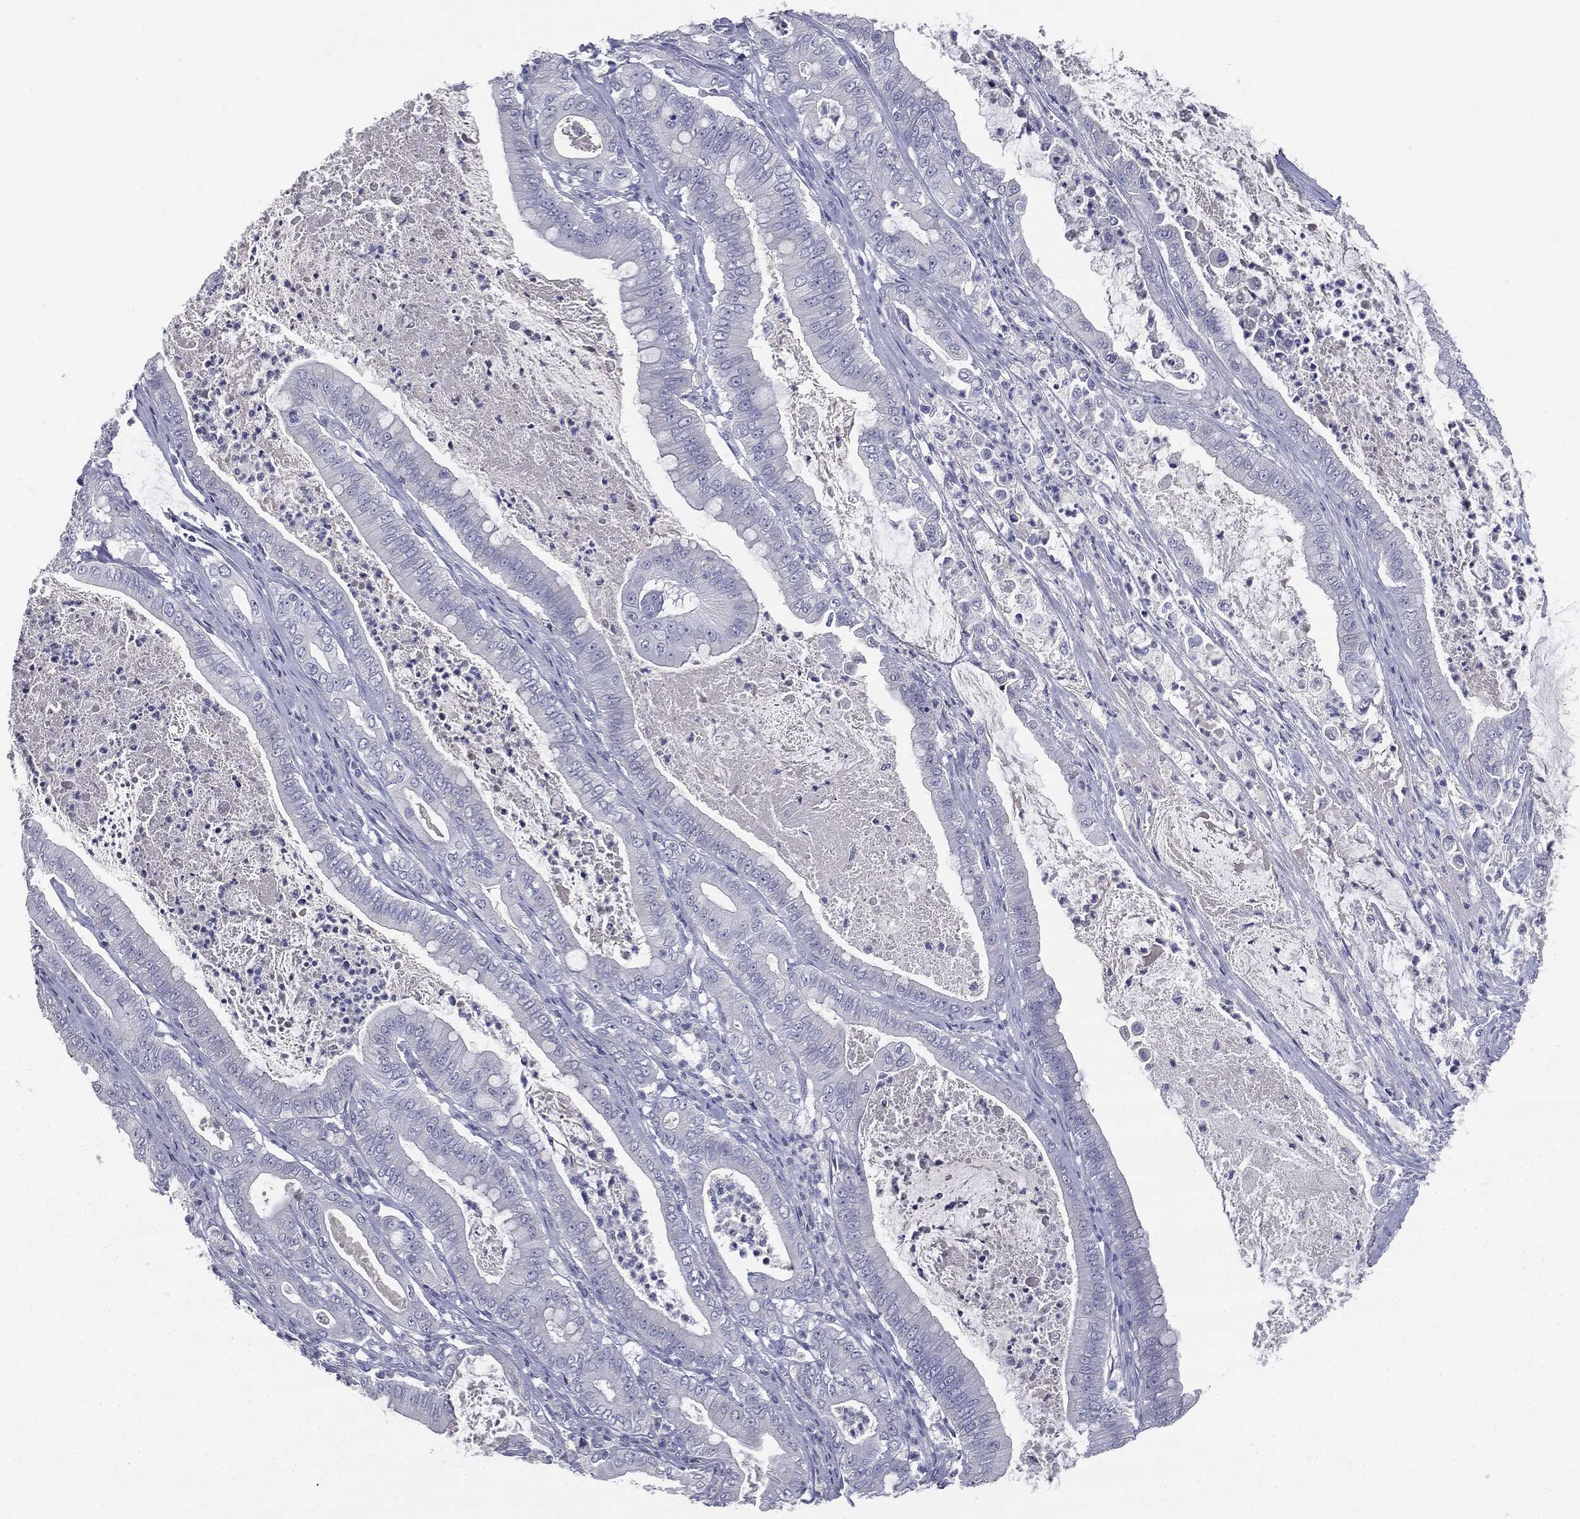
{"staining": {"intensity": "negative", "quantity": "none", "location": "none"}, "tissue": "pancreatic cancer", "cell_type": "Tumor cells", "image_type": "cancer", "snomed": [{"axis": "morphology", "description": "Adenocarcinoma, NOS"}, {"axis": "topography", "description": "Pancreas"}], "caption": "Adenocarcinoma (pancreatic) was stained to show a protein in brown. There is no significant positivity in tumor cells.", "gene": "AFP", "patient": {"sex": "male", "age": 71}}